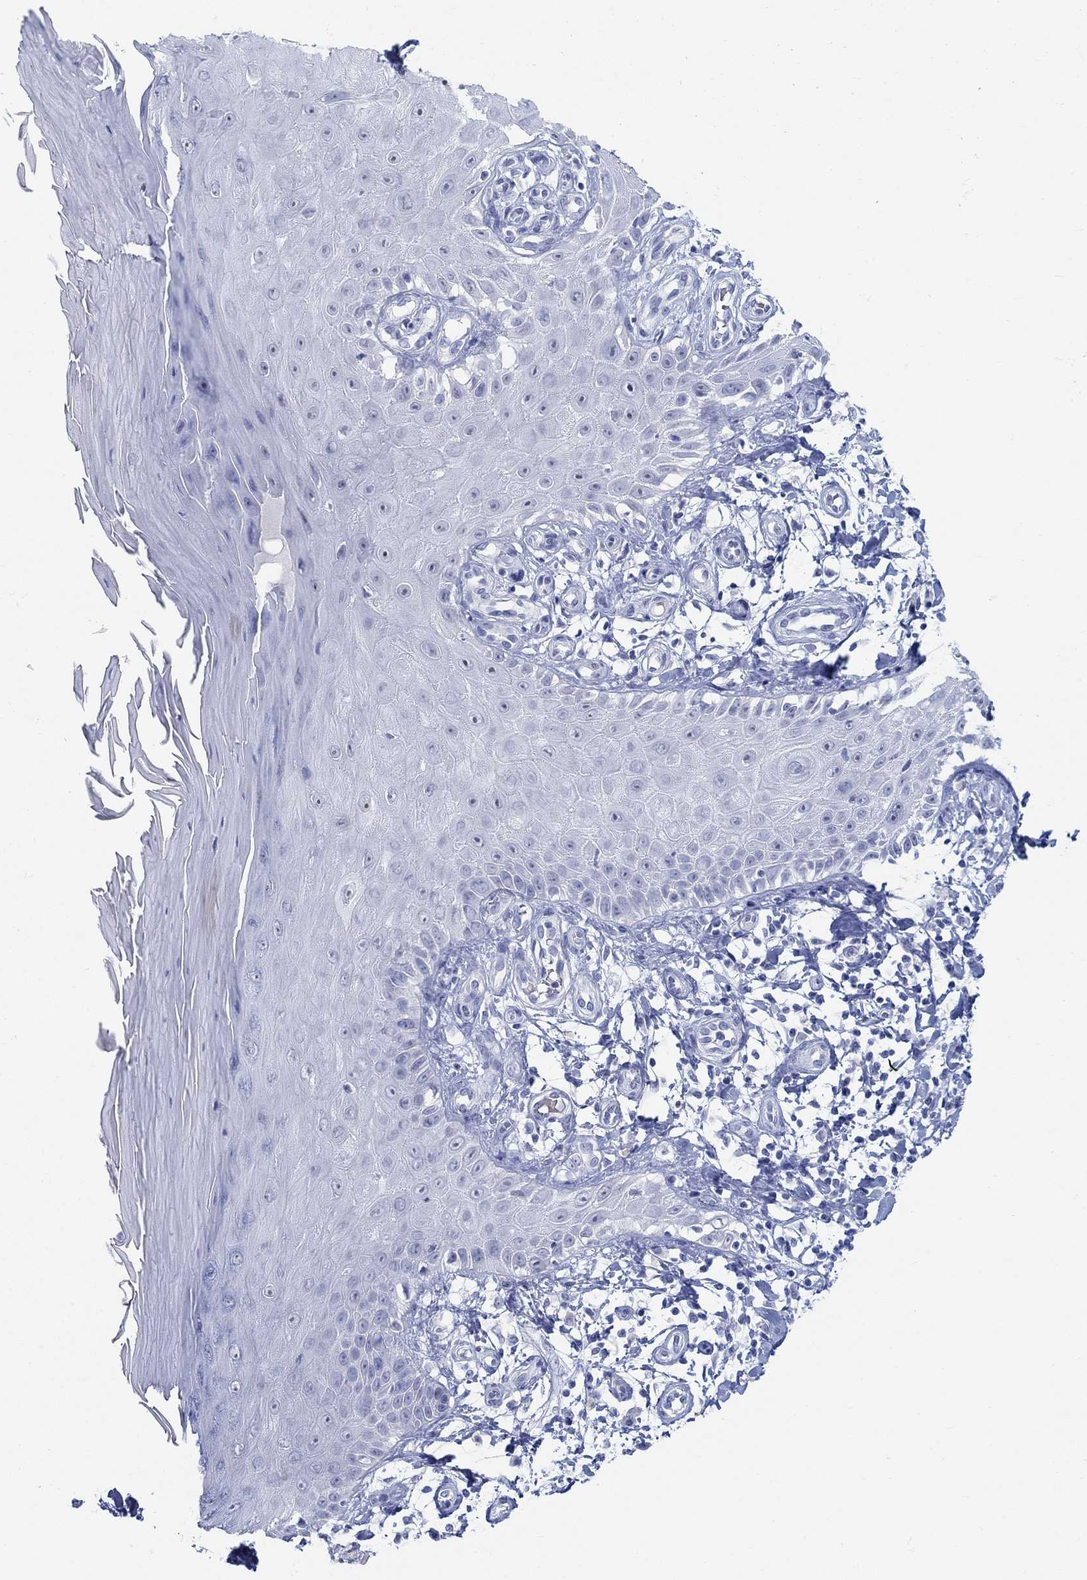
{"staining": {"intensity": "negative", "quantity": "none", "location": "none"}, "tissue": "skin", "cell_type": "Fibroblasts", "image_type": "normal", "snomed": [{"axis": "morphology", "description": "Normal tissue, NOS"}, {"axis": "morphology", "description": "Inflammation, NOS"}, {"axis": "morphology", "description": "Fibrosis, NOS"}, {"axis": "topography", "description": "Skin"}], "caption": "Immunohistochemical staining of unremarkable human skin demonstrates no significant expression in fibroblasts. Nuclei are stained in blue.", "gene": "GRIA3", "patient": {"sex": "male", "age": 71}}